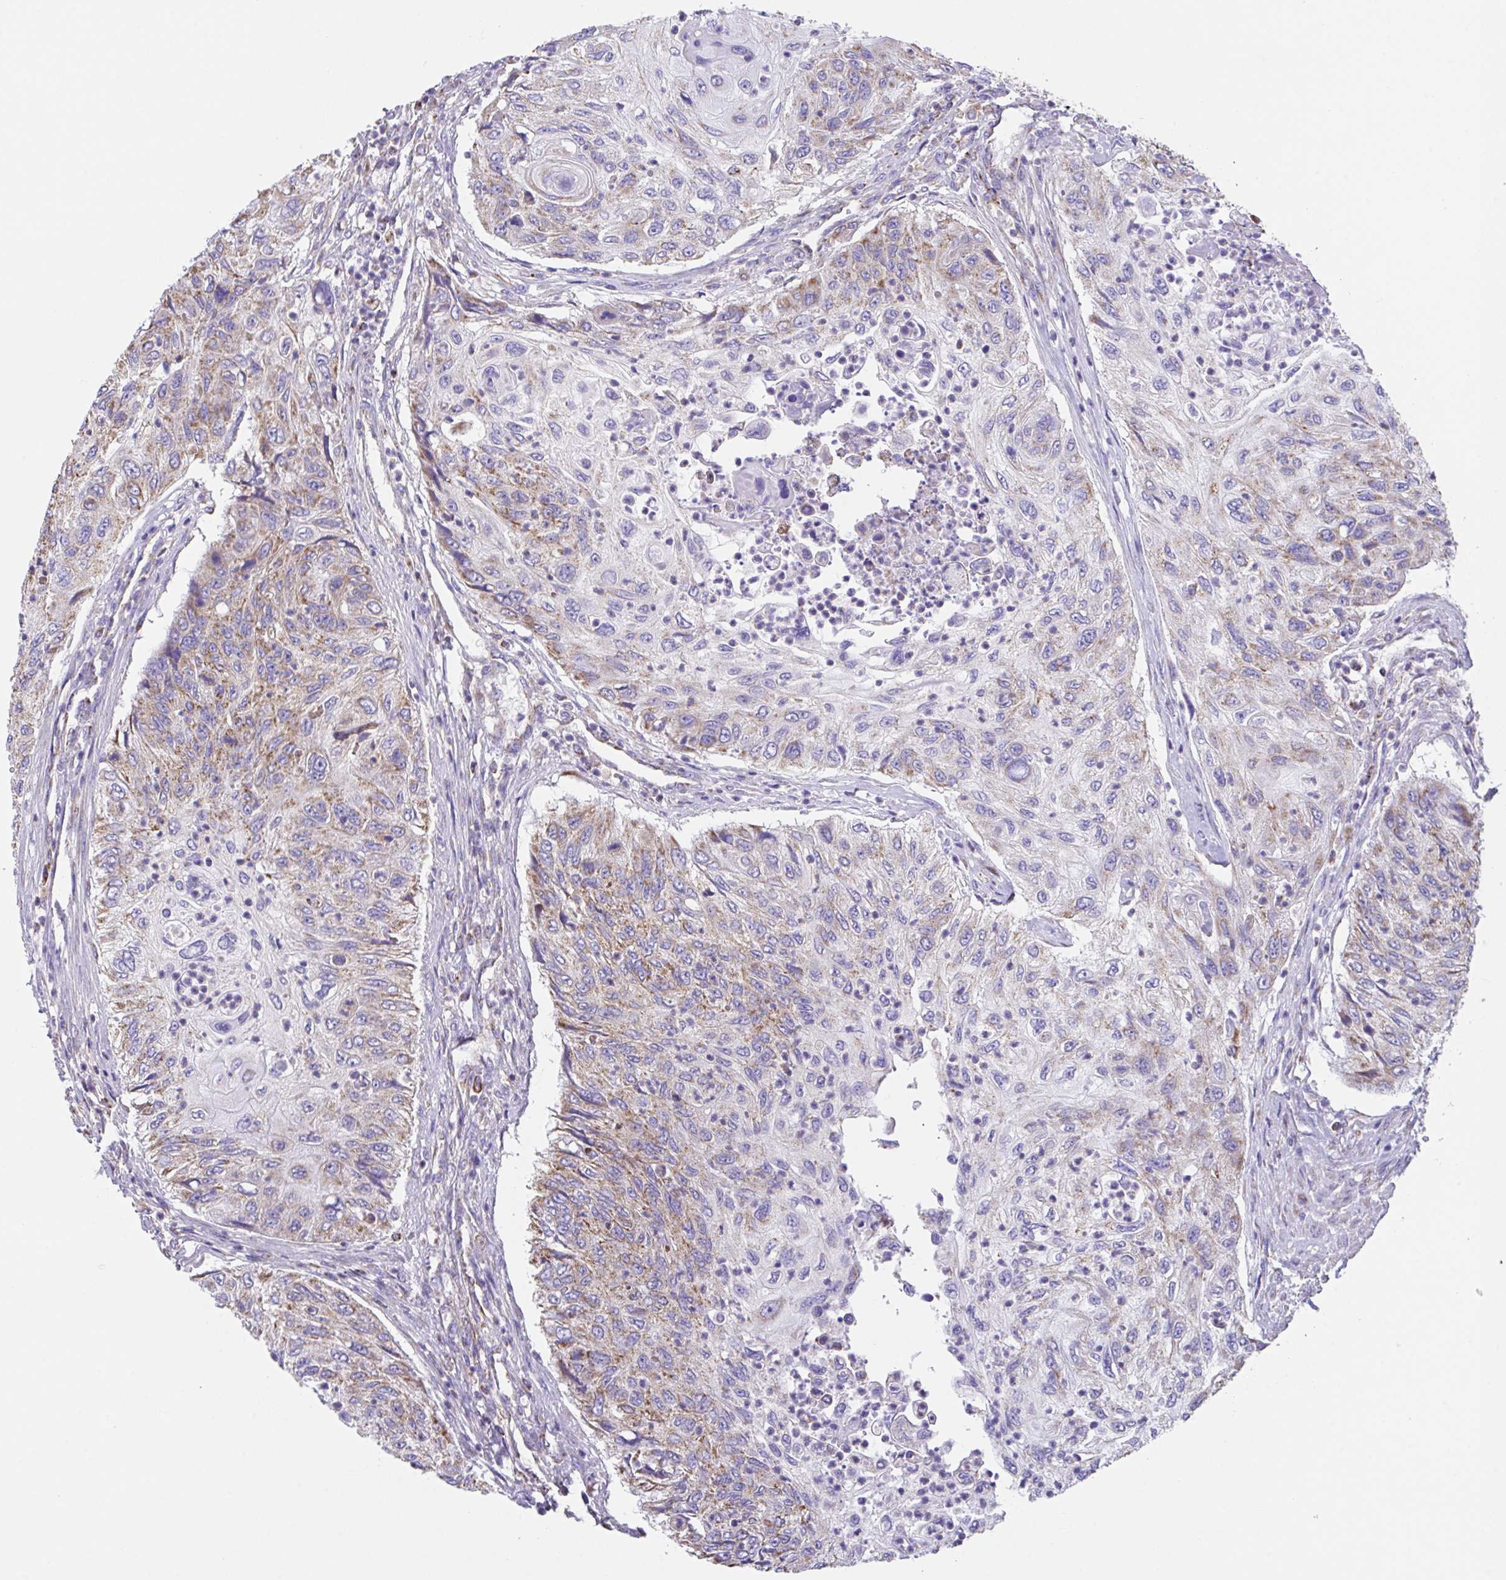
{"staining": {"intensity": "moderate", "quantity": "25%-75%", "location": "cytoplasmic/membranous"}, "tissue": "urothelial cancer", "cell_type": "Tumor cells", "image_type": "cancer", "snomed": [{"axis": "morphology", "description": "Urothelial carcinoma, High grade"}, {"axis": "topography", "description": "Urinary bladder"}], "caption": "This is a histology image of immunohistochemistry staining of urothelial carcinoma (high-grade), which shows moderate staining in the cytoplasmic/membranous of tumor cells.", "gene": "PCMTD2", "patient": {"sex": "female", "age": 60}}